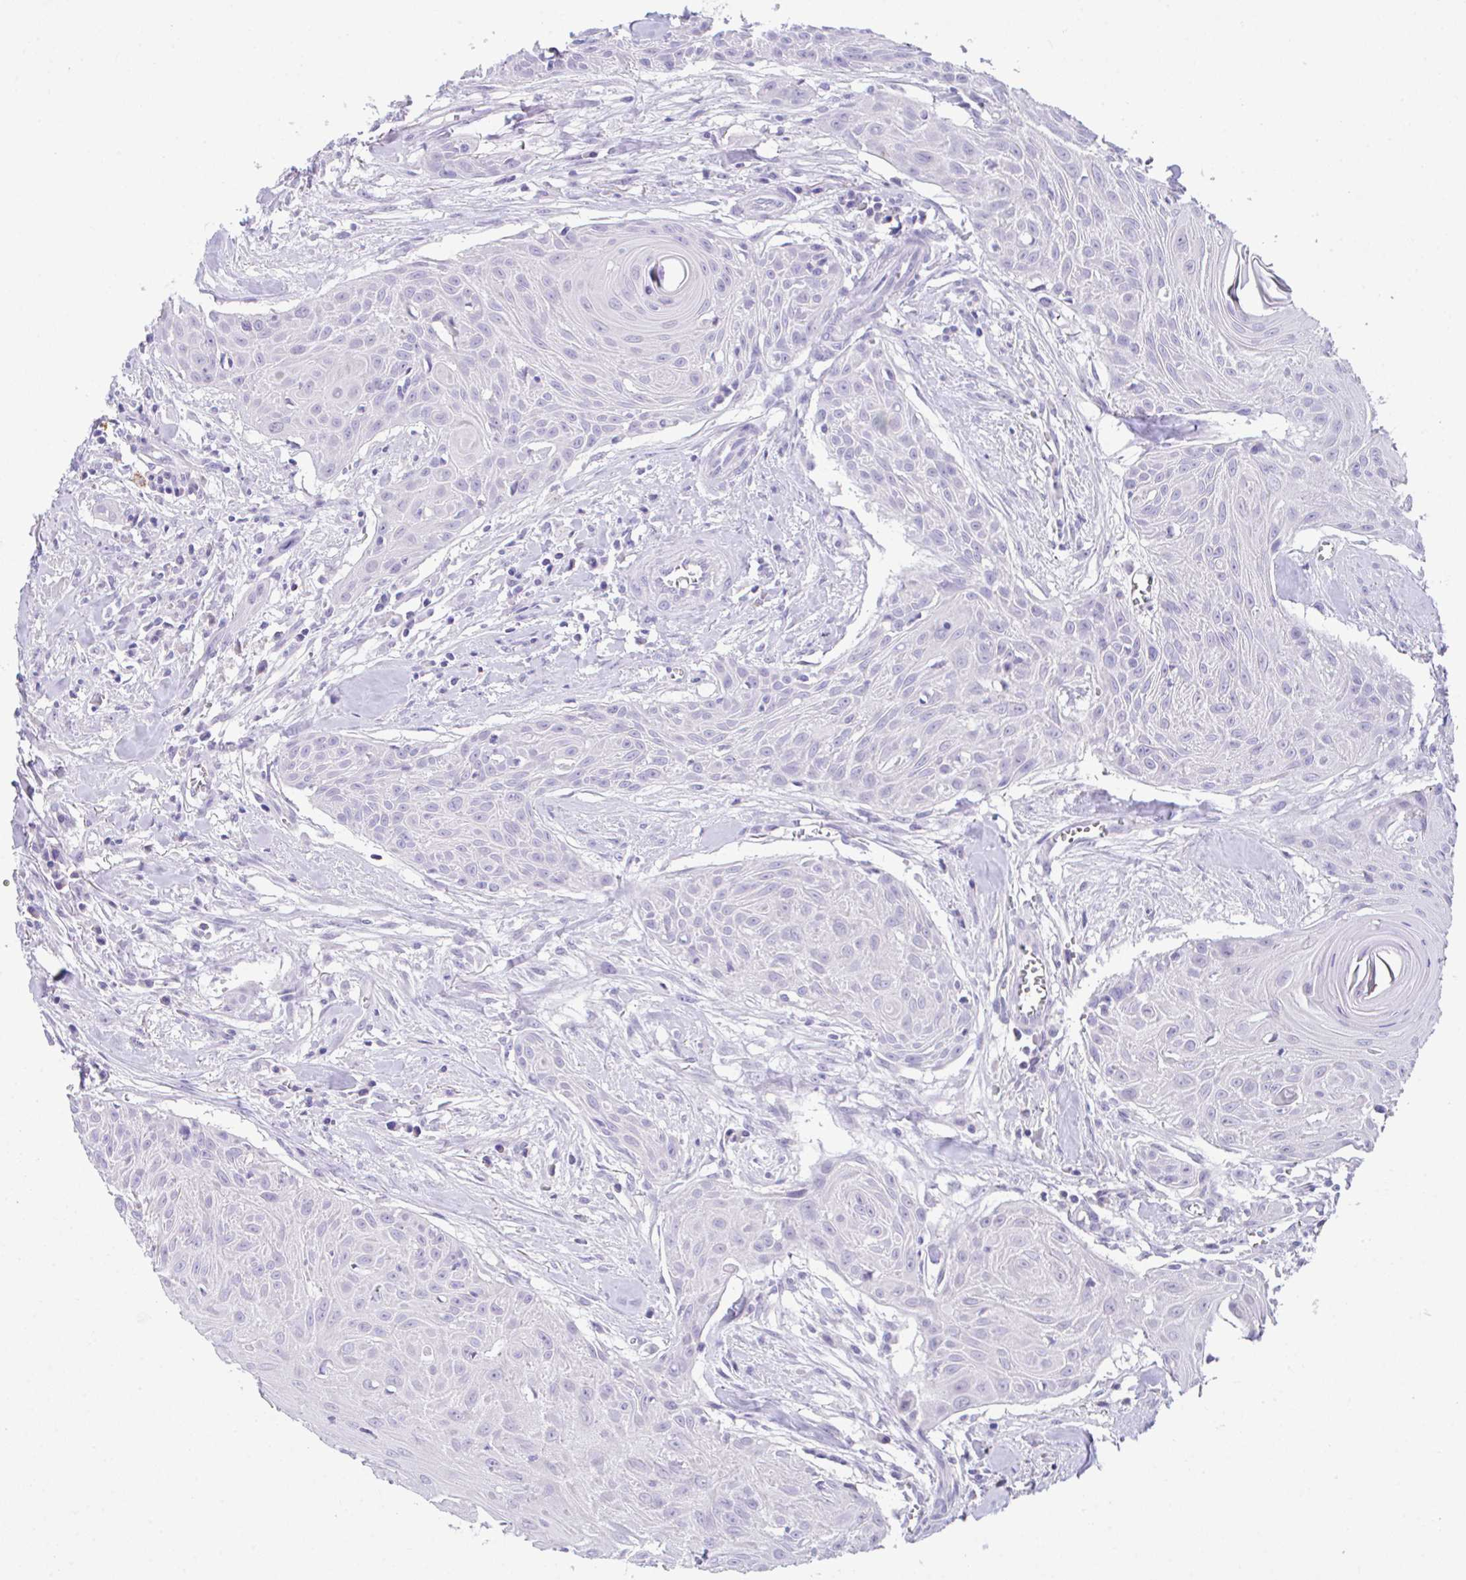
{"staining": {"intensity": "negative", "quantity": "none", "location": "none"}, "tissue": "head and neck cancer", "cell_type": "Tumor cells", "image_type": "cancer", "snomed": [{"axis": "morphology", "description": "Squamous cell carcinoma, NOS"}, {"axis": "topography", "description": "Lymph node"}, {"axis": "topography", "description": "Salivary gland"}, {"axis": "topography", "description": "Head-Neck"}], "caption": "Protein analysis of head and neck cancer (squamous cell carcinoma) shows no significant positivity in tumor cells. (DAB (3,3'-diaminobenzidine) immunohistochemistry with hematoxylin counter stain).", "gene": "HACD4", "patient": {"sex": "female", "age": 74}}